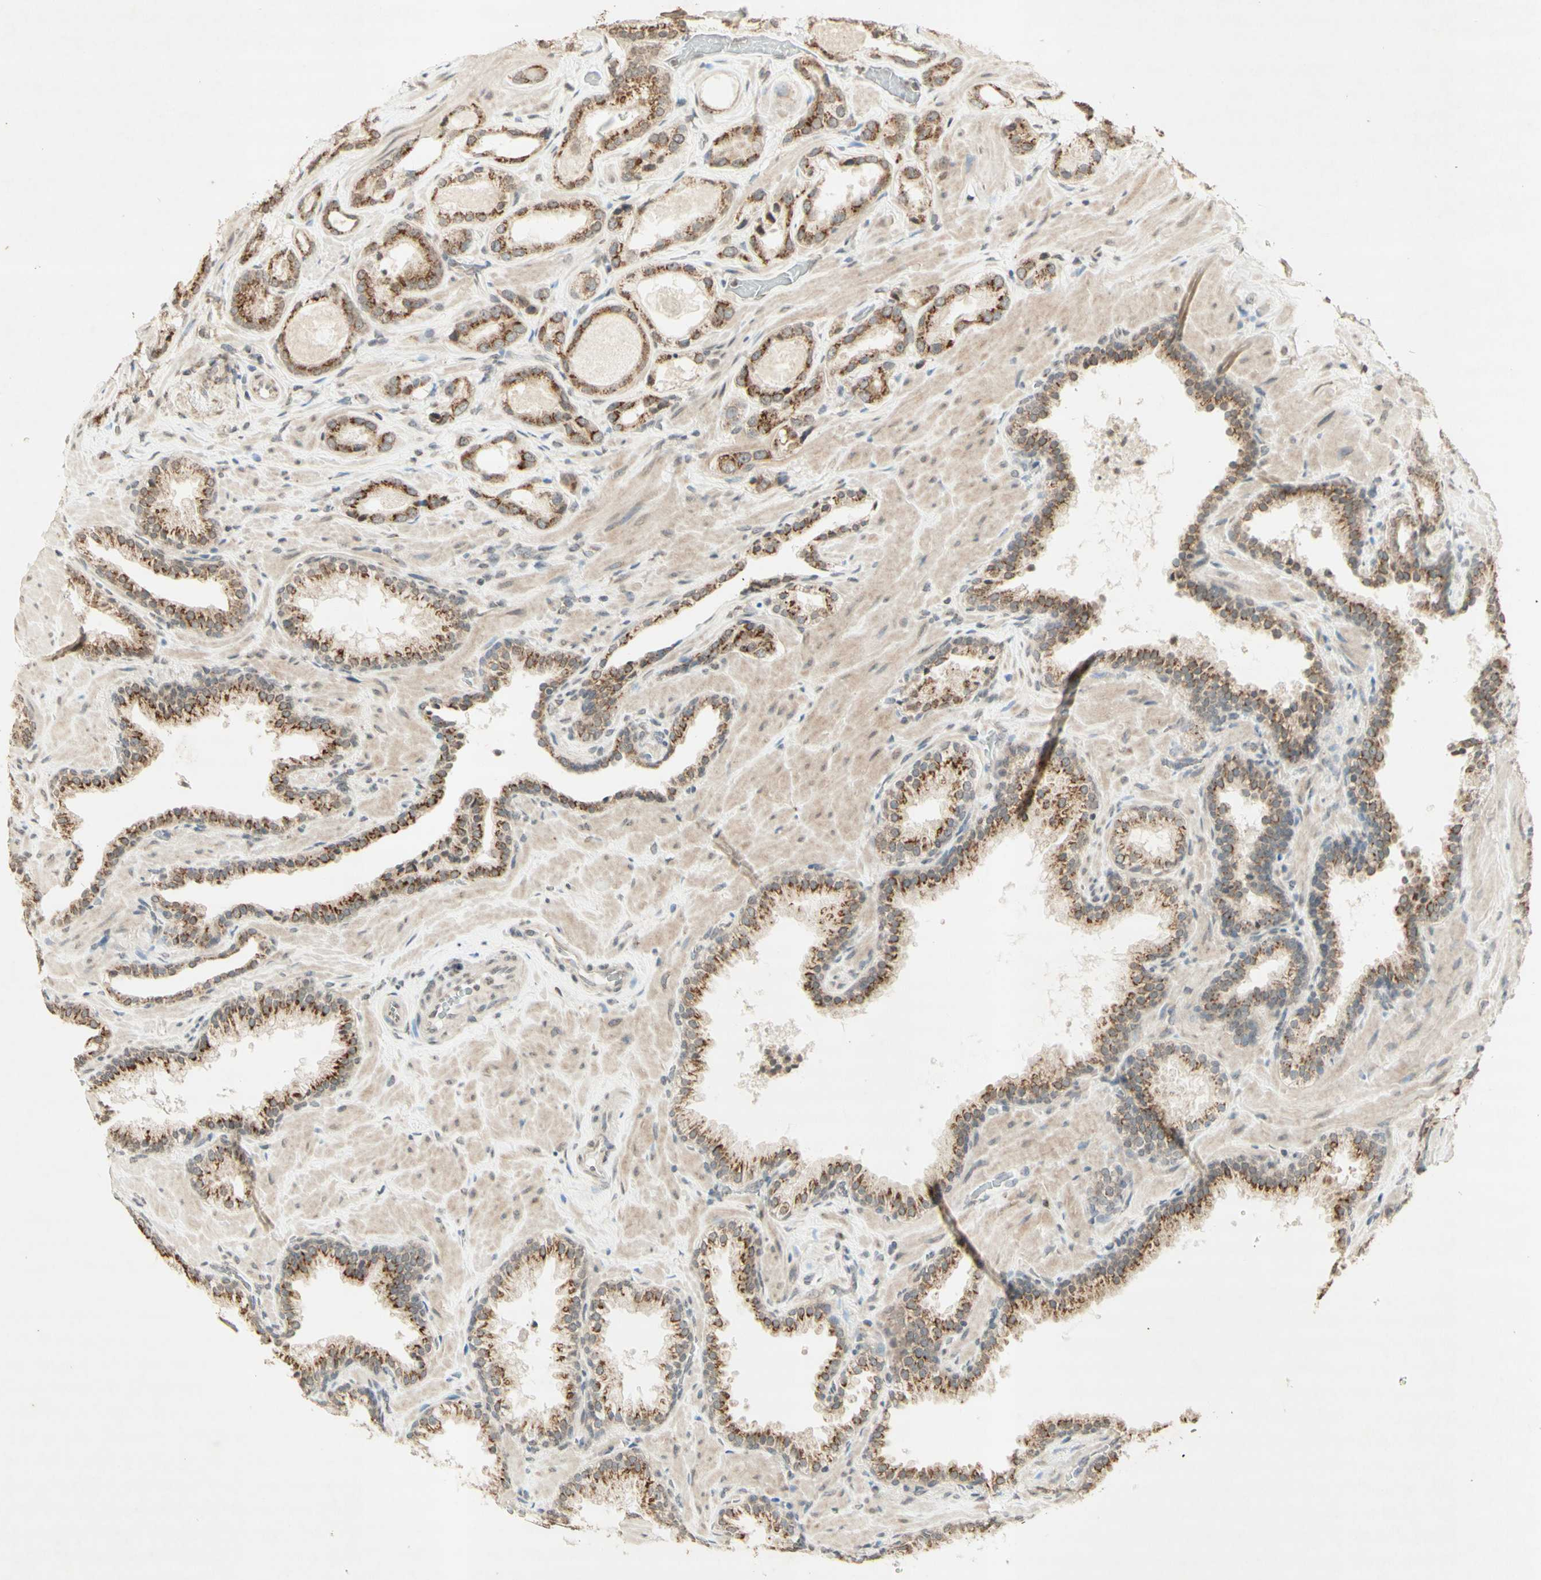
{"staining": {"intensity": "moderate", "quantity": ">75%", "location": "cytoplasmic/membranous"}, "tissue": "prostate cancer", "cell_type": "Tumor cells", "image_type": "cancer", "snomed": [{"axis": "morphology", "description": "Adenocarcinoma, High grade"}, {"axis": "topography", "description": "Prostate"}], "caption": "An image of adenocarcinoma (high-grade) (prostate) stained for a protein shows moderate cytoplasmic/membranous brown staining in tumor cells. The protein is stained brown, and the nuclei are stained in blue (DAB (3,3'-diaminobenzidine) IHC with brightfield microscopy, high magnification).", "gene": "CCNI", "patient": {"sex": "male", "age": 64}}